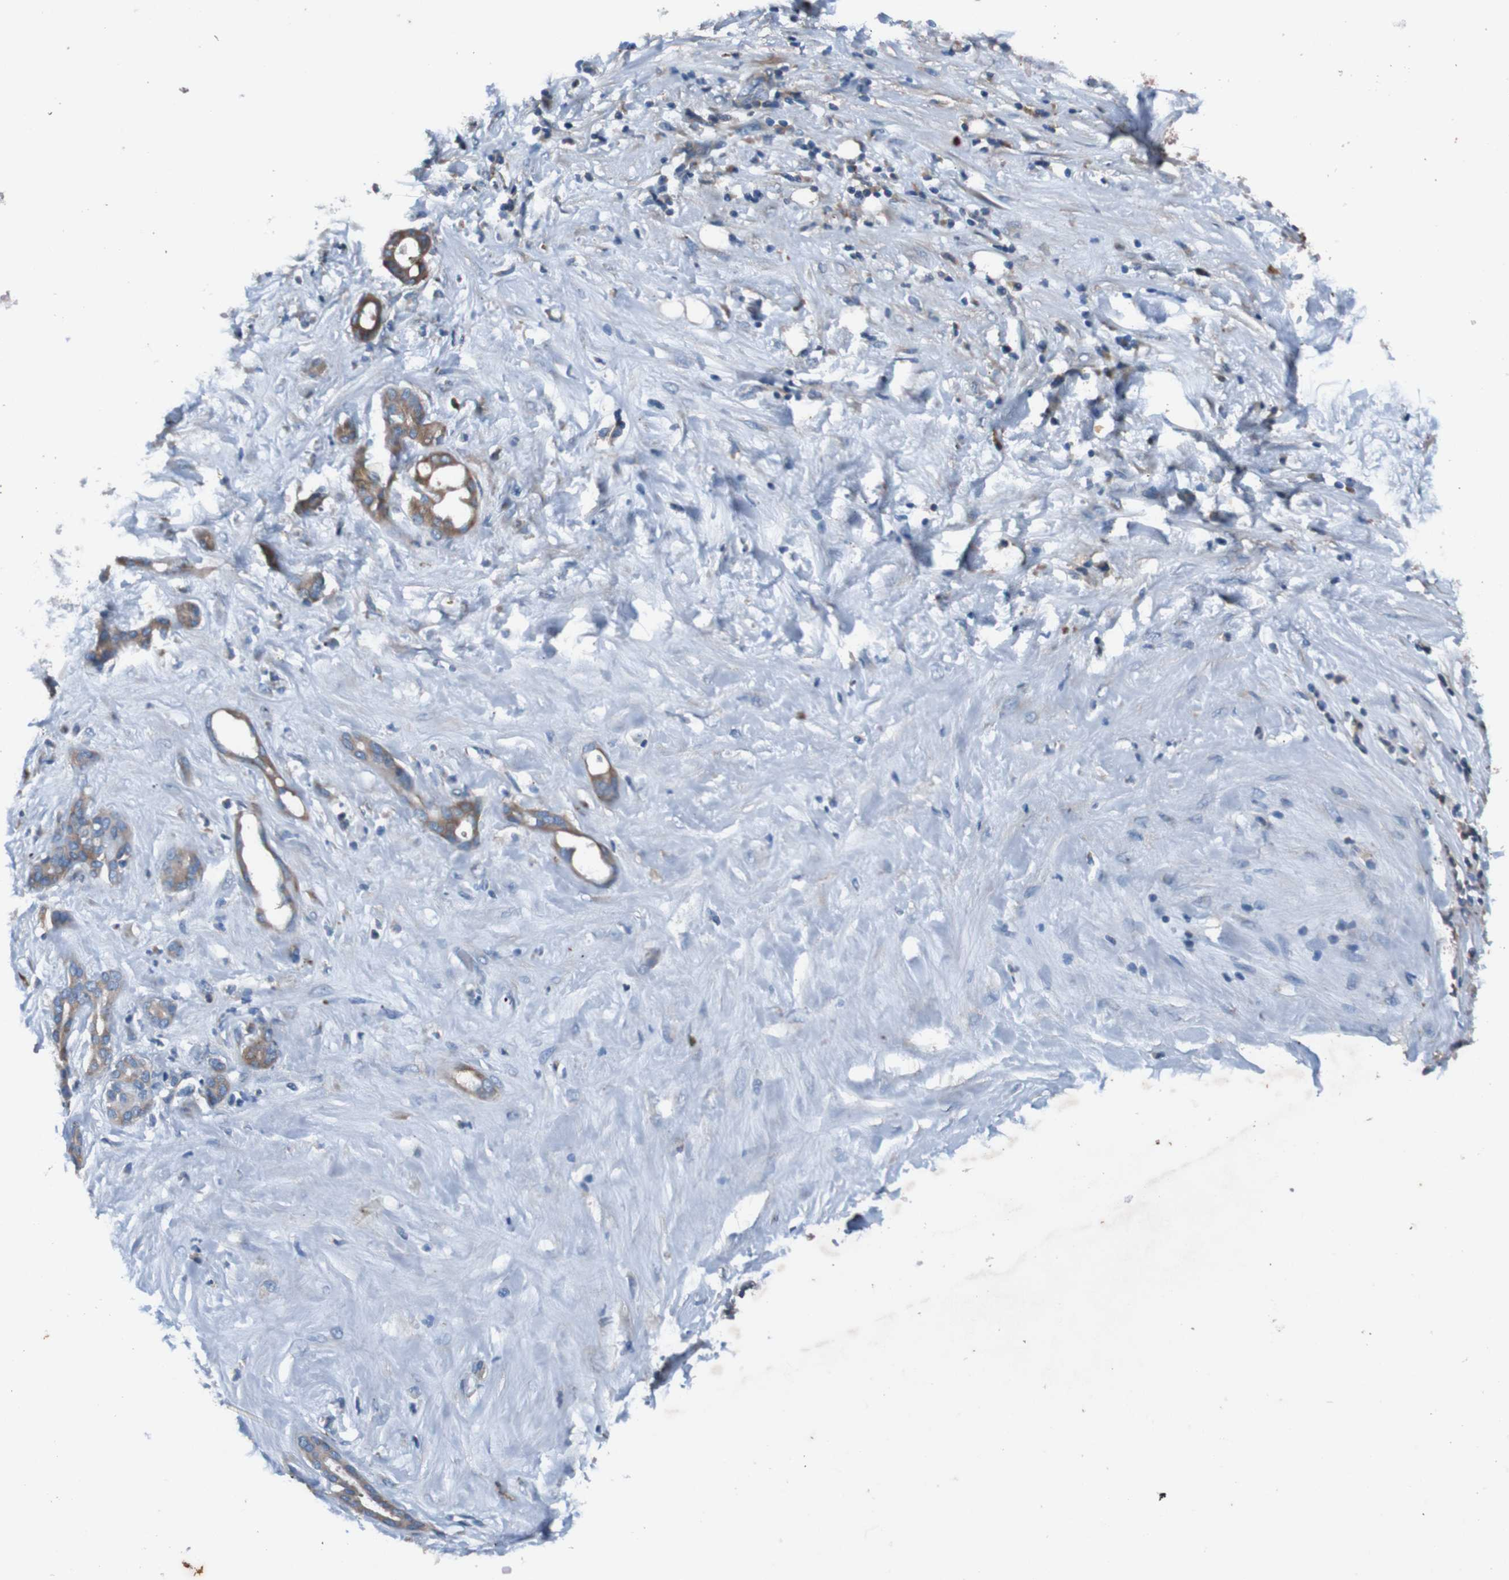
{"staining": {"intensity": "moderate", "quantity": ">75%", "location": "cytoplasmic/membranous"}, "tissue": "pancreatic cancer", "cell_type": "Tumor cells", "image_type": "cancer", "snomed": [{"axis": "morphology", "description": "Adenocarcinoma, NOS"}, {"axis": "topography", "description": "Pancreas"}], "caption": "Adenocarcinoma (pancreatic) stained with DAB immunohistochemistry (IHC) reveals medium levels of moderate cytoplasmic/membranous expression in approximately >75% of tumor cells. The protein is shown in brown color, while the nuclei are stained blue.", "gene": "RAB5B", "patient": {"sex": "male", "age": 41}}